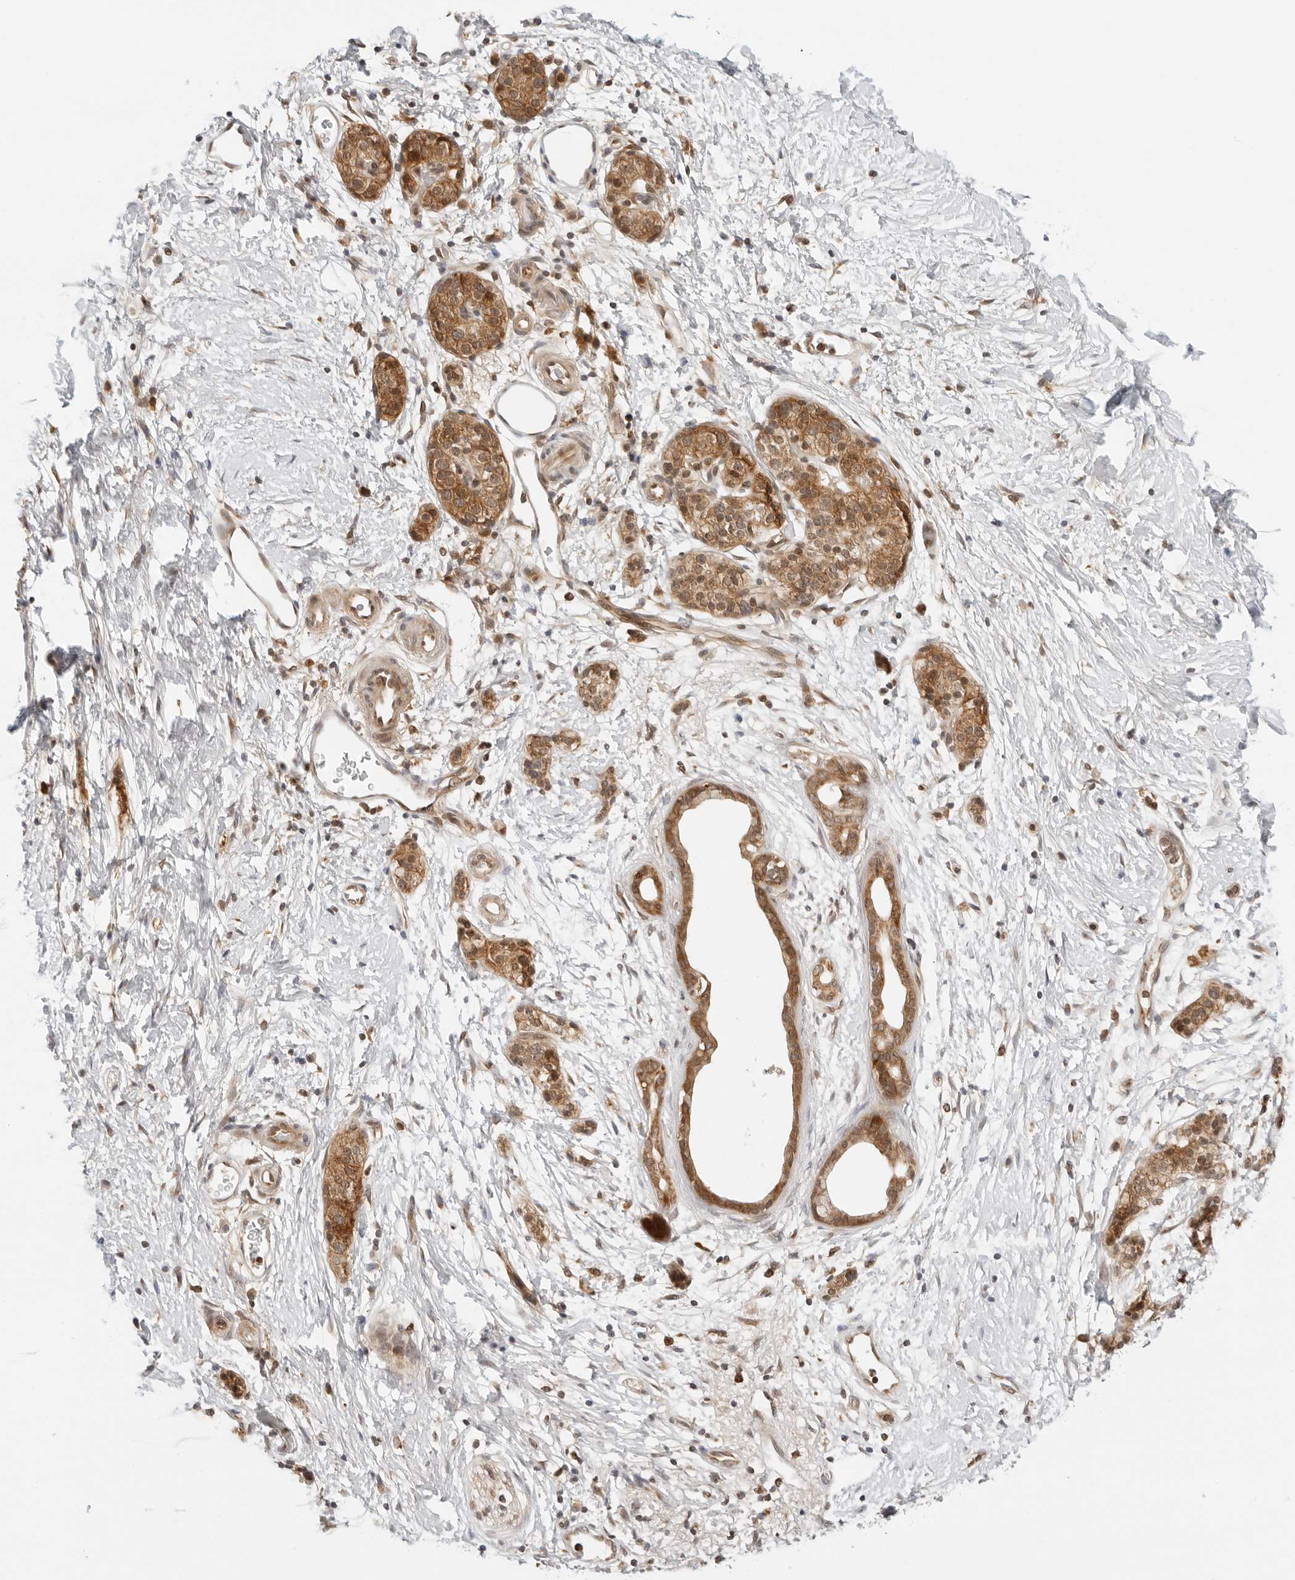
{"staining": {"intensity": "moderate", "quantity": ">75%", "location": "cytoplasmic/membranous"}, "tissue": "pancreatic cancer", "cell_type": "Tumor cells", "image_type": "cancer", "snomed": [{"axis": "morphology", "description": "Adenocarcinoma, NOS"}, {"axis": "topography", "description": "Pancreas"}], "caption": "Protein staining demonstrates moderate cytoplasmic/membranous positivity in about >75% of tumor cells in pancreatic cancer. Using DAB (3,3'-diaminobenzidine) (brown) and hematoxylin (blue) stains, captured at high magnification using brightfield microscopy.", "gene": "RC3H1", "patient": {"sex": "male", "age": 50}}